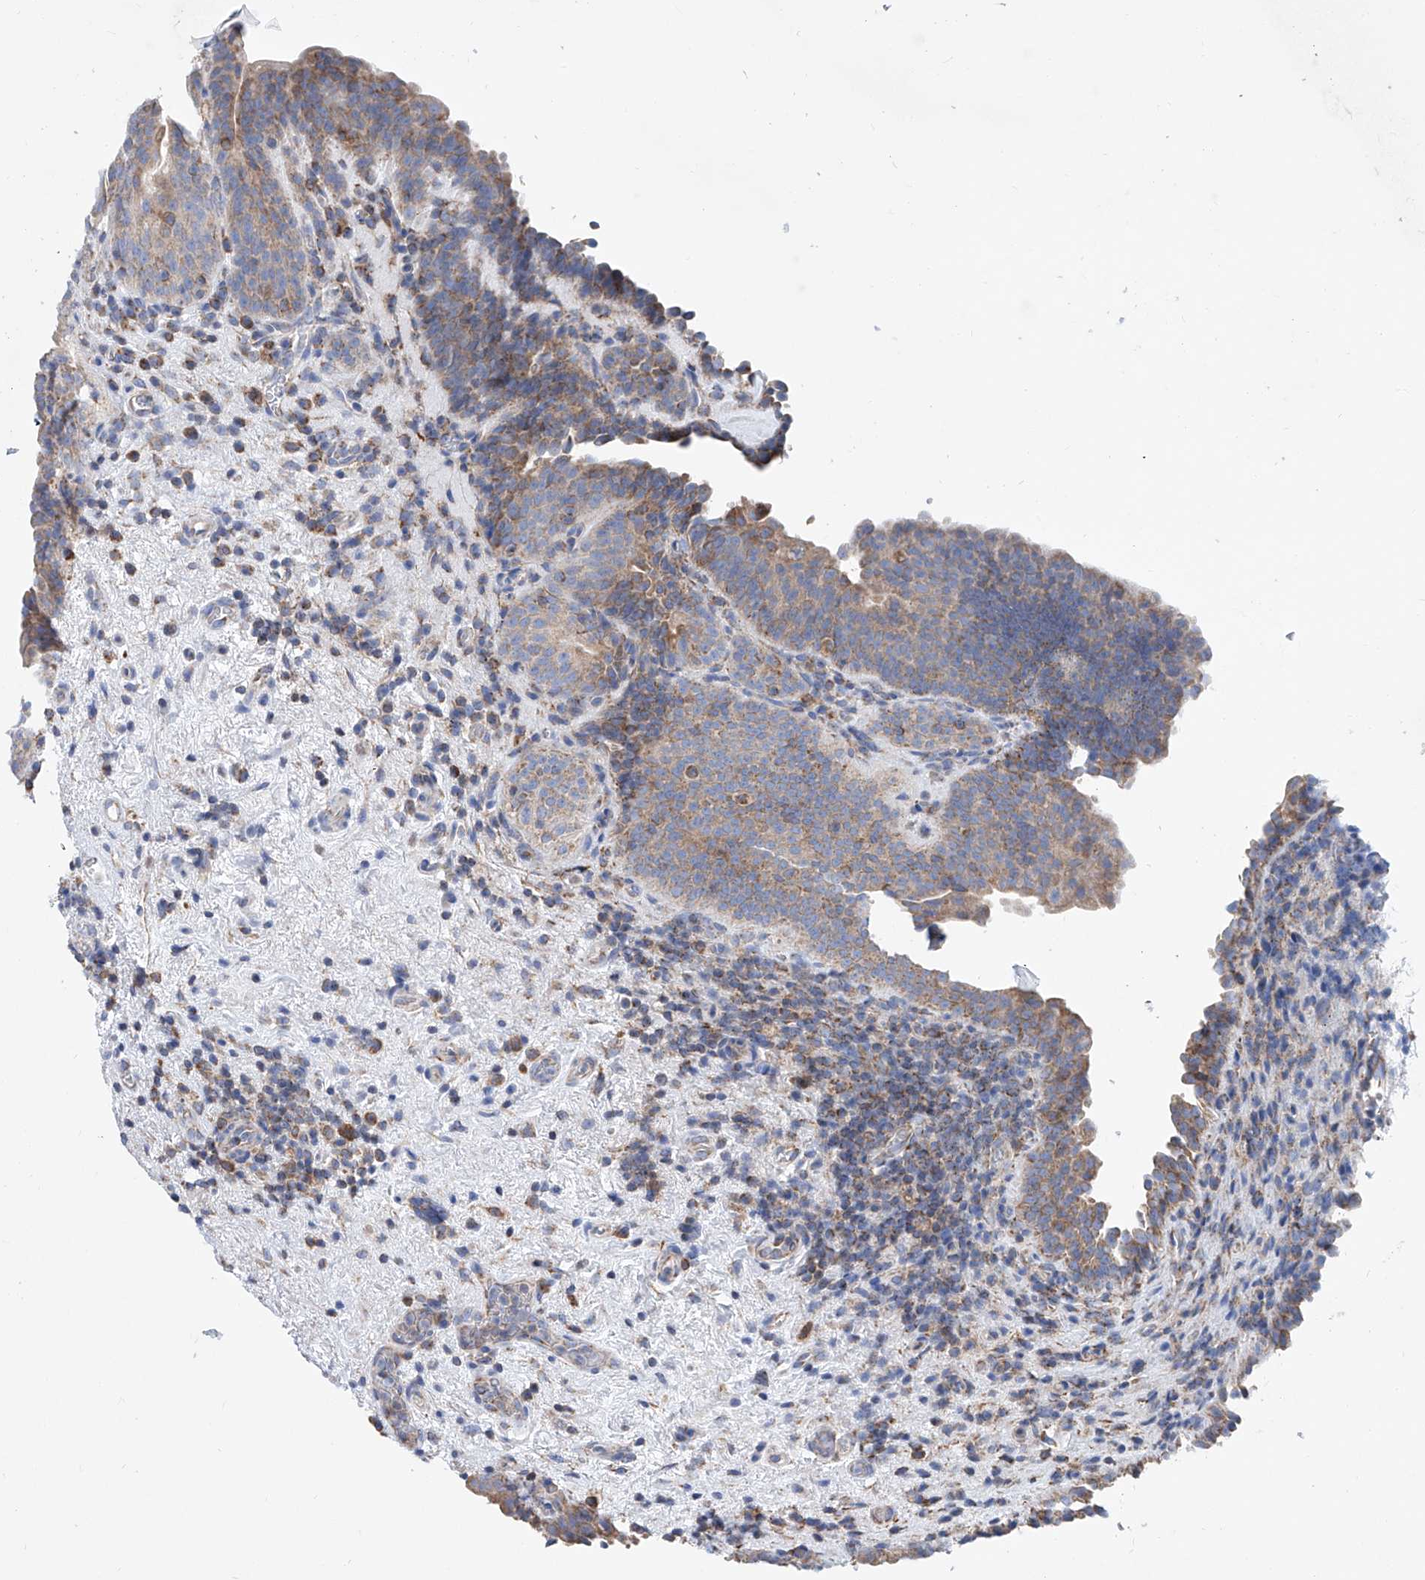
{"staining": {"intensity": "weak", "quantity": "25%-75%", "location": "cytoplasmic/membranous"}, "tissue": "urinary bladder", "cell_type": "Urothelial cells", "image_type": "normal", "snomed": [{"axis": "morphology", "description": "Normal tissue, NOS"}, {"axis": "topography", "description": "Urinary bladder"}], "caption": "Brown immunohistochemical staining in normal human urinary bladder demonstrates weak cytoplasmic/membranous expression in approximately 25%-75% of urothelial cells. Using DAB (3,3'-diaminobenzidine) (brown) and hematoxylin (blue) stains, captured at high magnification using brightfield microscopy.", "gene": "MAD2L1", "patient": {"sex": "male", "age": 83}}